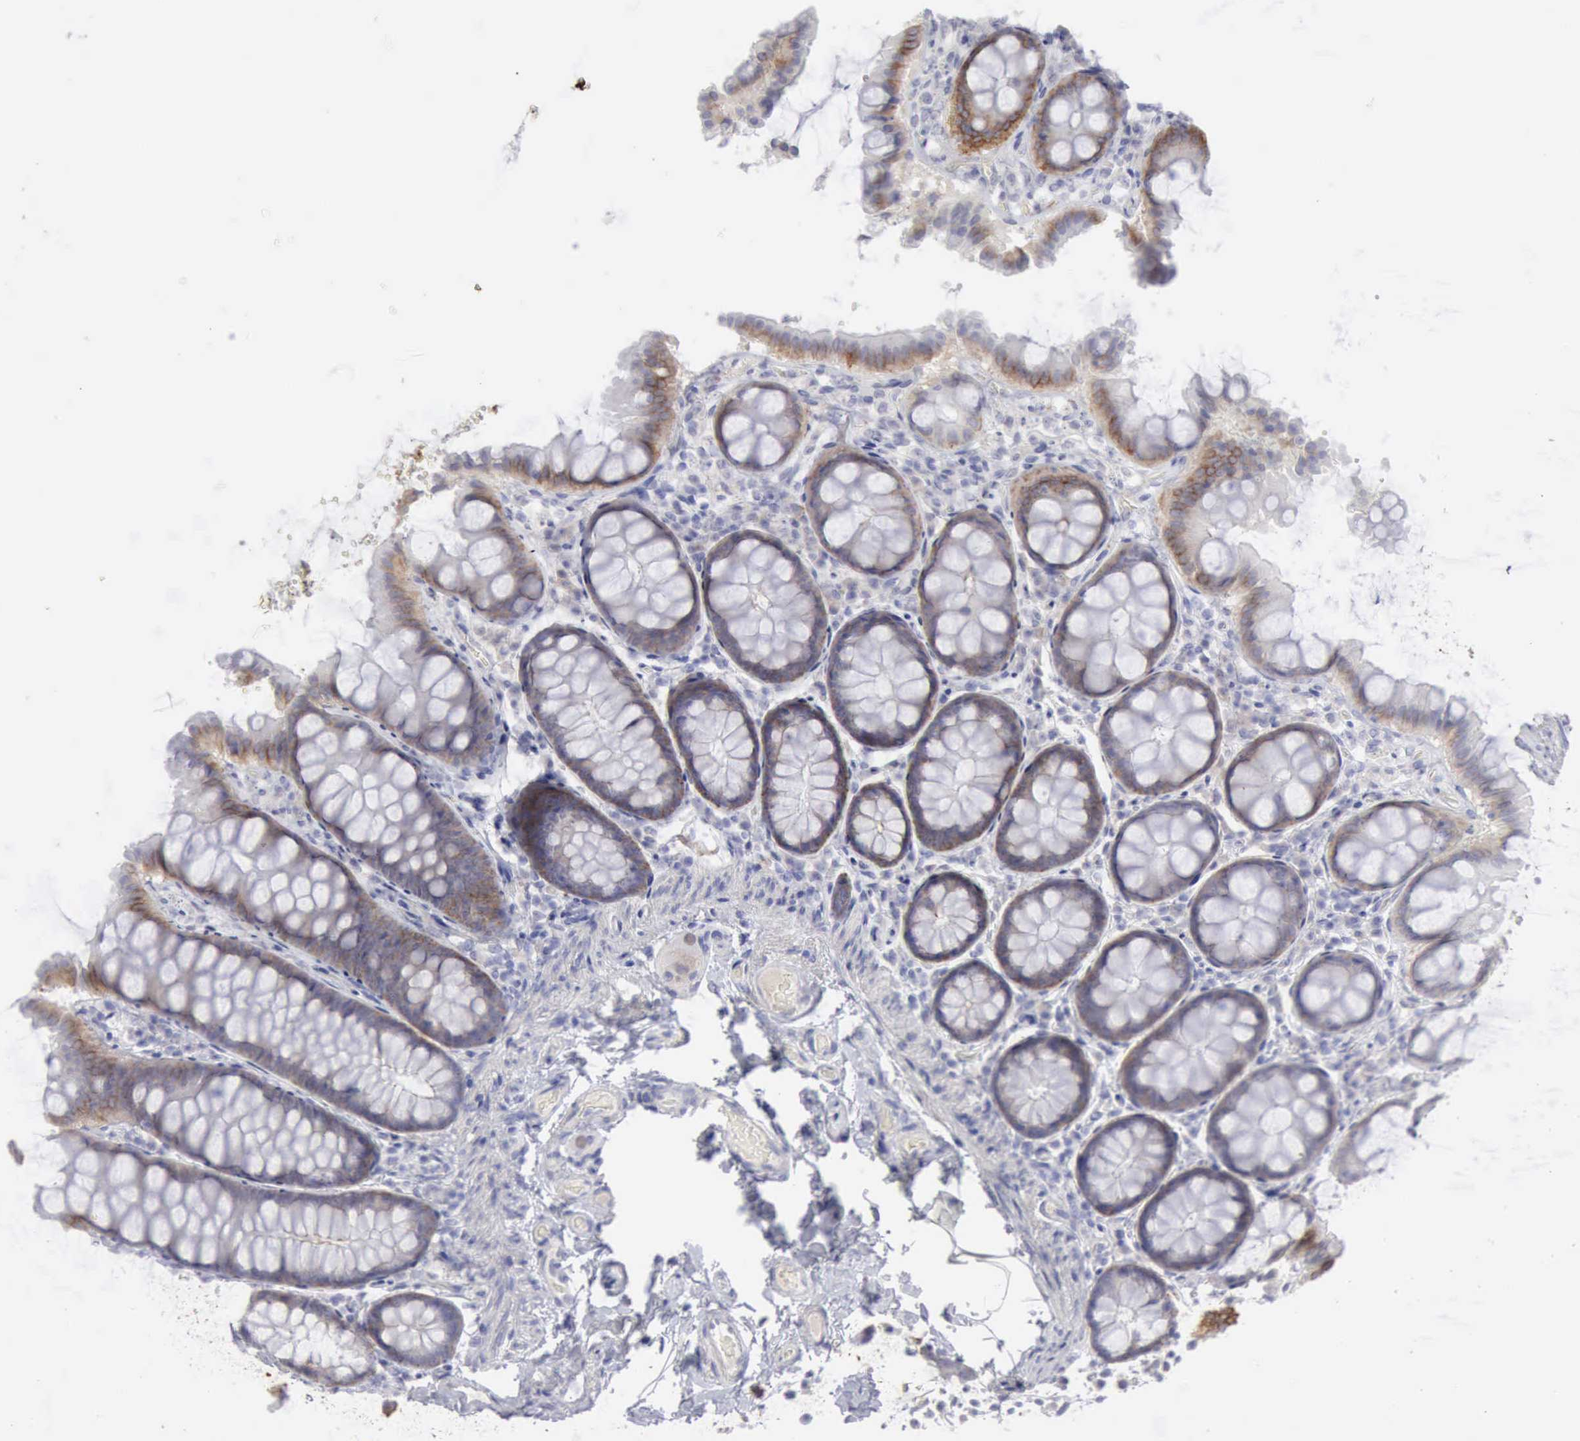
{"staining": {"intensity": "negative", "quantity": "none", "location": "none"}, "tissue": "colon", "cell_type": "Endothelial cells", "image_type": "normal", "snomed": [{"axis": "morphology", "description": "Normal tissue, NOS"}, {"axis": "topography", "description": "Colon"}], "caption": "A histopathology image of human colon is negative for staining in endothelial cells. (DAB (3,3'-diaminobenzidine) immunohistochemistry with hematoxylin counter stain).", "gene": "TFRC", "patient": {"sex": "female", "age": 61}}